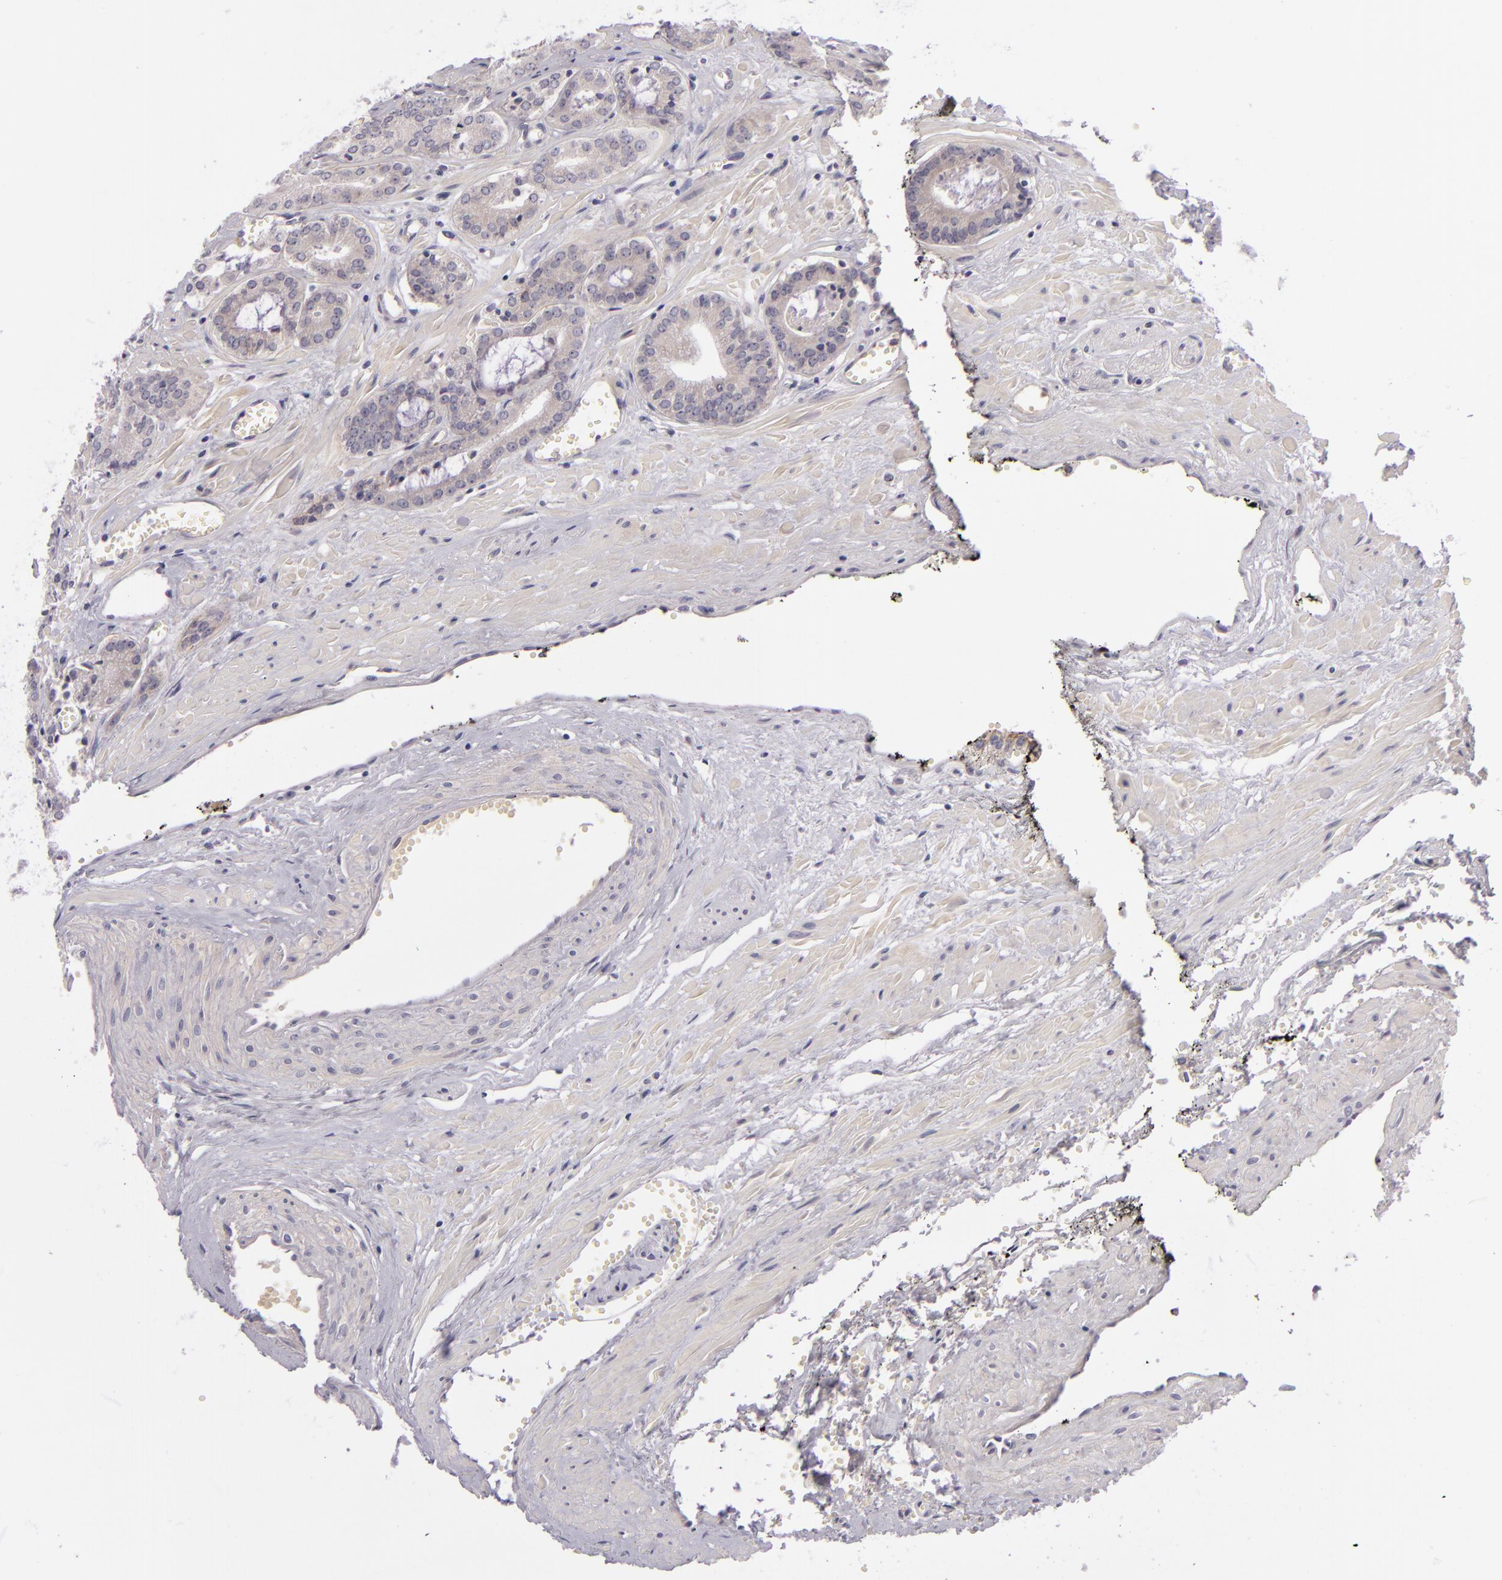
{"staining": {"intensity": "weak", "quantity": ">75%", "location": "cytoplasmic/membranous"}, "tissue": "prostate cancer", "cell_type": "Tumor cells", "image_type": "cancer", "snomed": [{"axis": "morphology", "description": "Adenocarcinoma, High grade"}, {"axis": "topography", "description": "Prostate"}], "caption": "Protein expression analysis of human high-grade adenocarcinoma (prostate) reveals weak cytoplasmic/membranous expression in about >75% of tumor cells.", "gene": "DAG1", "patient": {"sex": "male", "age": 56}}